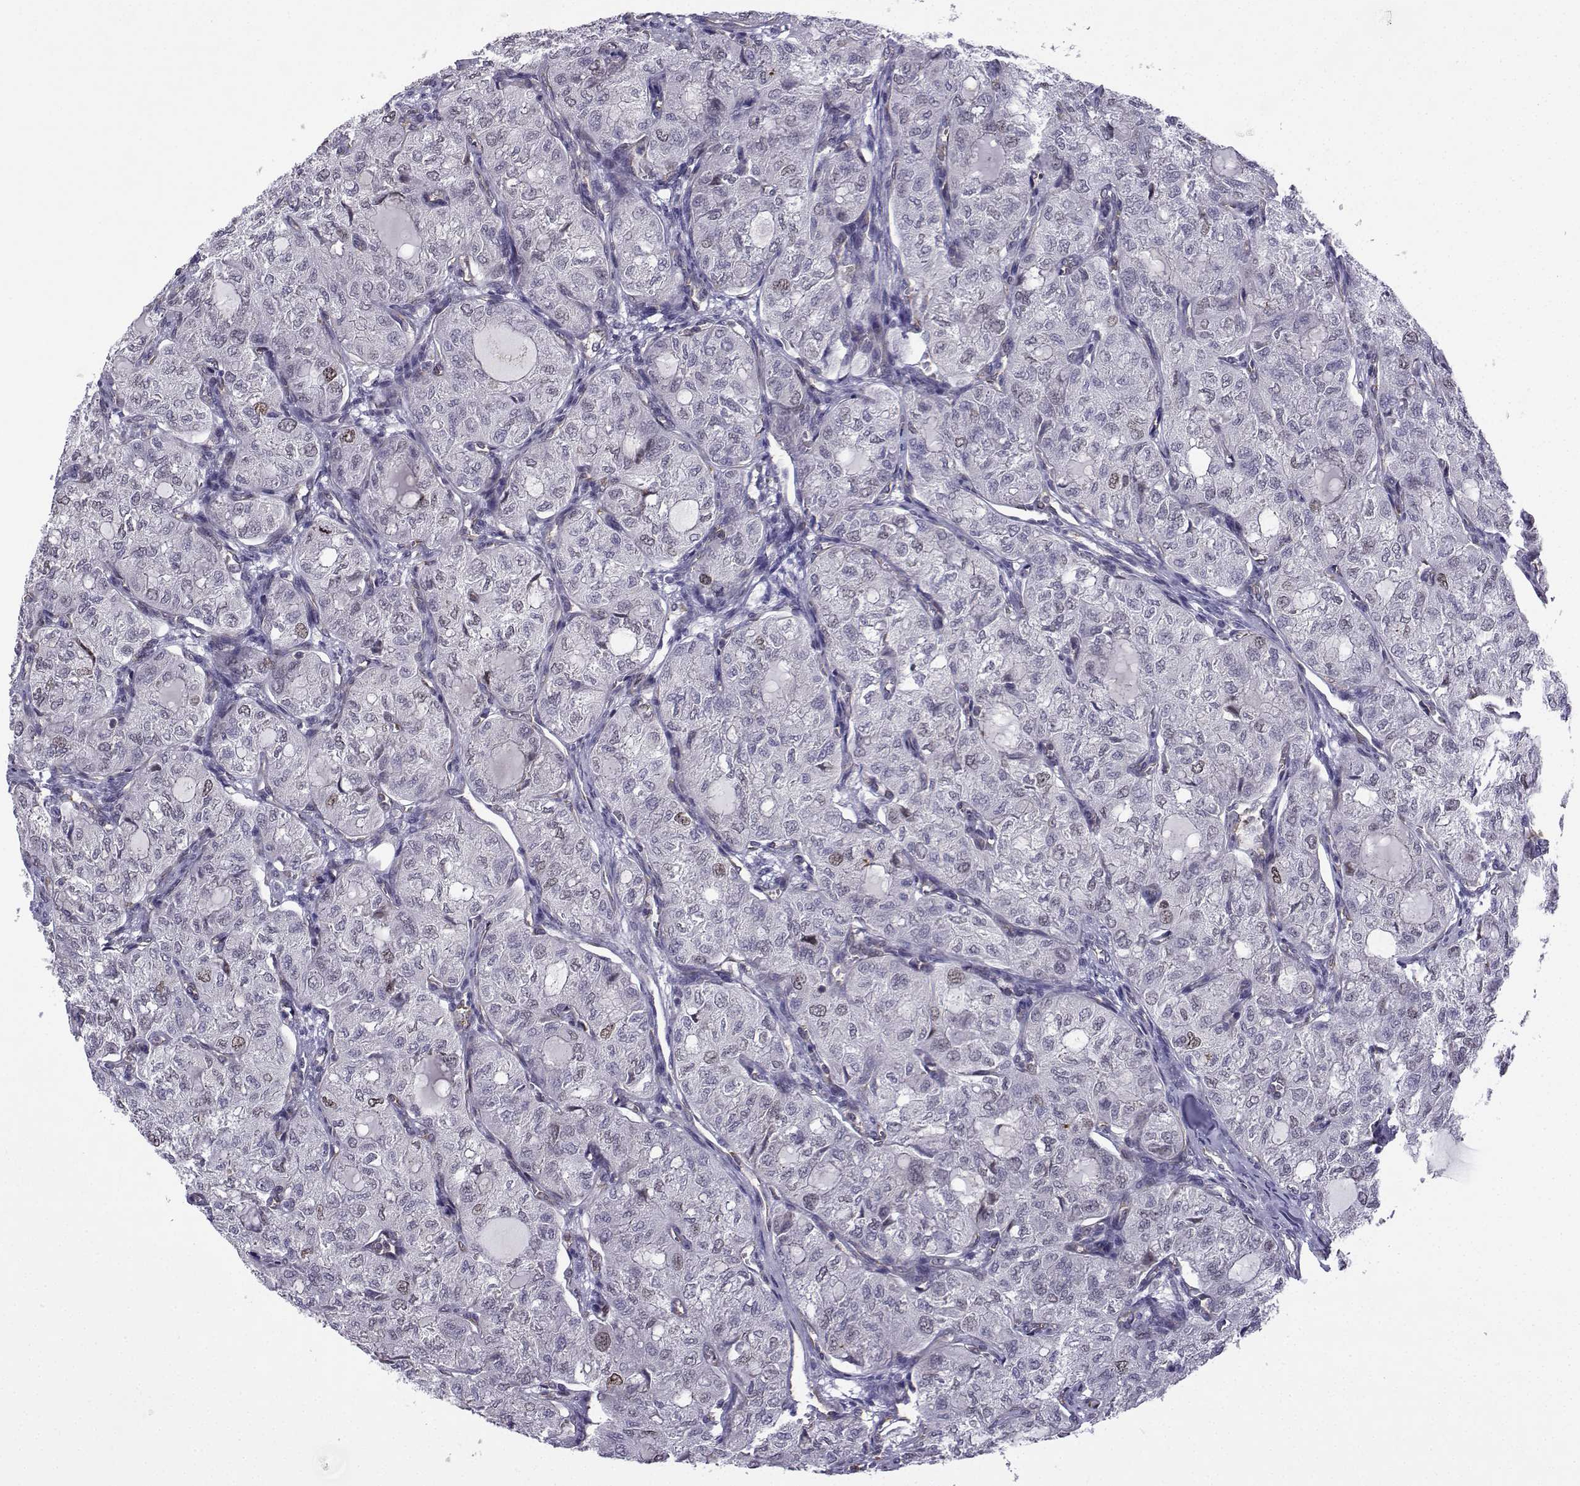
{"staining": {"intensity": "moderate", "quantity": "<25%", "location": "cytoplasmic/membranous,nuclear"}, "tissue": "thyroid cancer", "cell_type": "Tumor cells", "image_type": "cancer", "snomed": [{"axis": "morphology", "description": "Follicular adenoma carcinoma, NOS"}, {"axis": "topography", "description": "Thyroid gland"}], "caption": "A micrograph of human thyroid follicular adenoma carcinoma stained for a protein shows moderate cytoplasmic/membranous and nuclear brown staining in tumor cells.", "gene": "INCENP", "patient": {"sex": "male", "age": 75}}